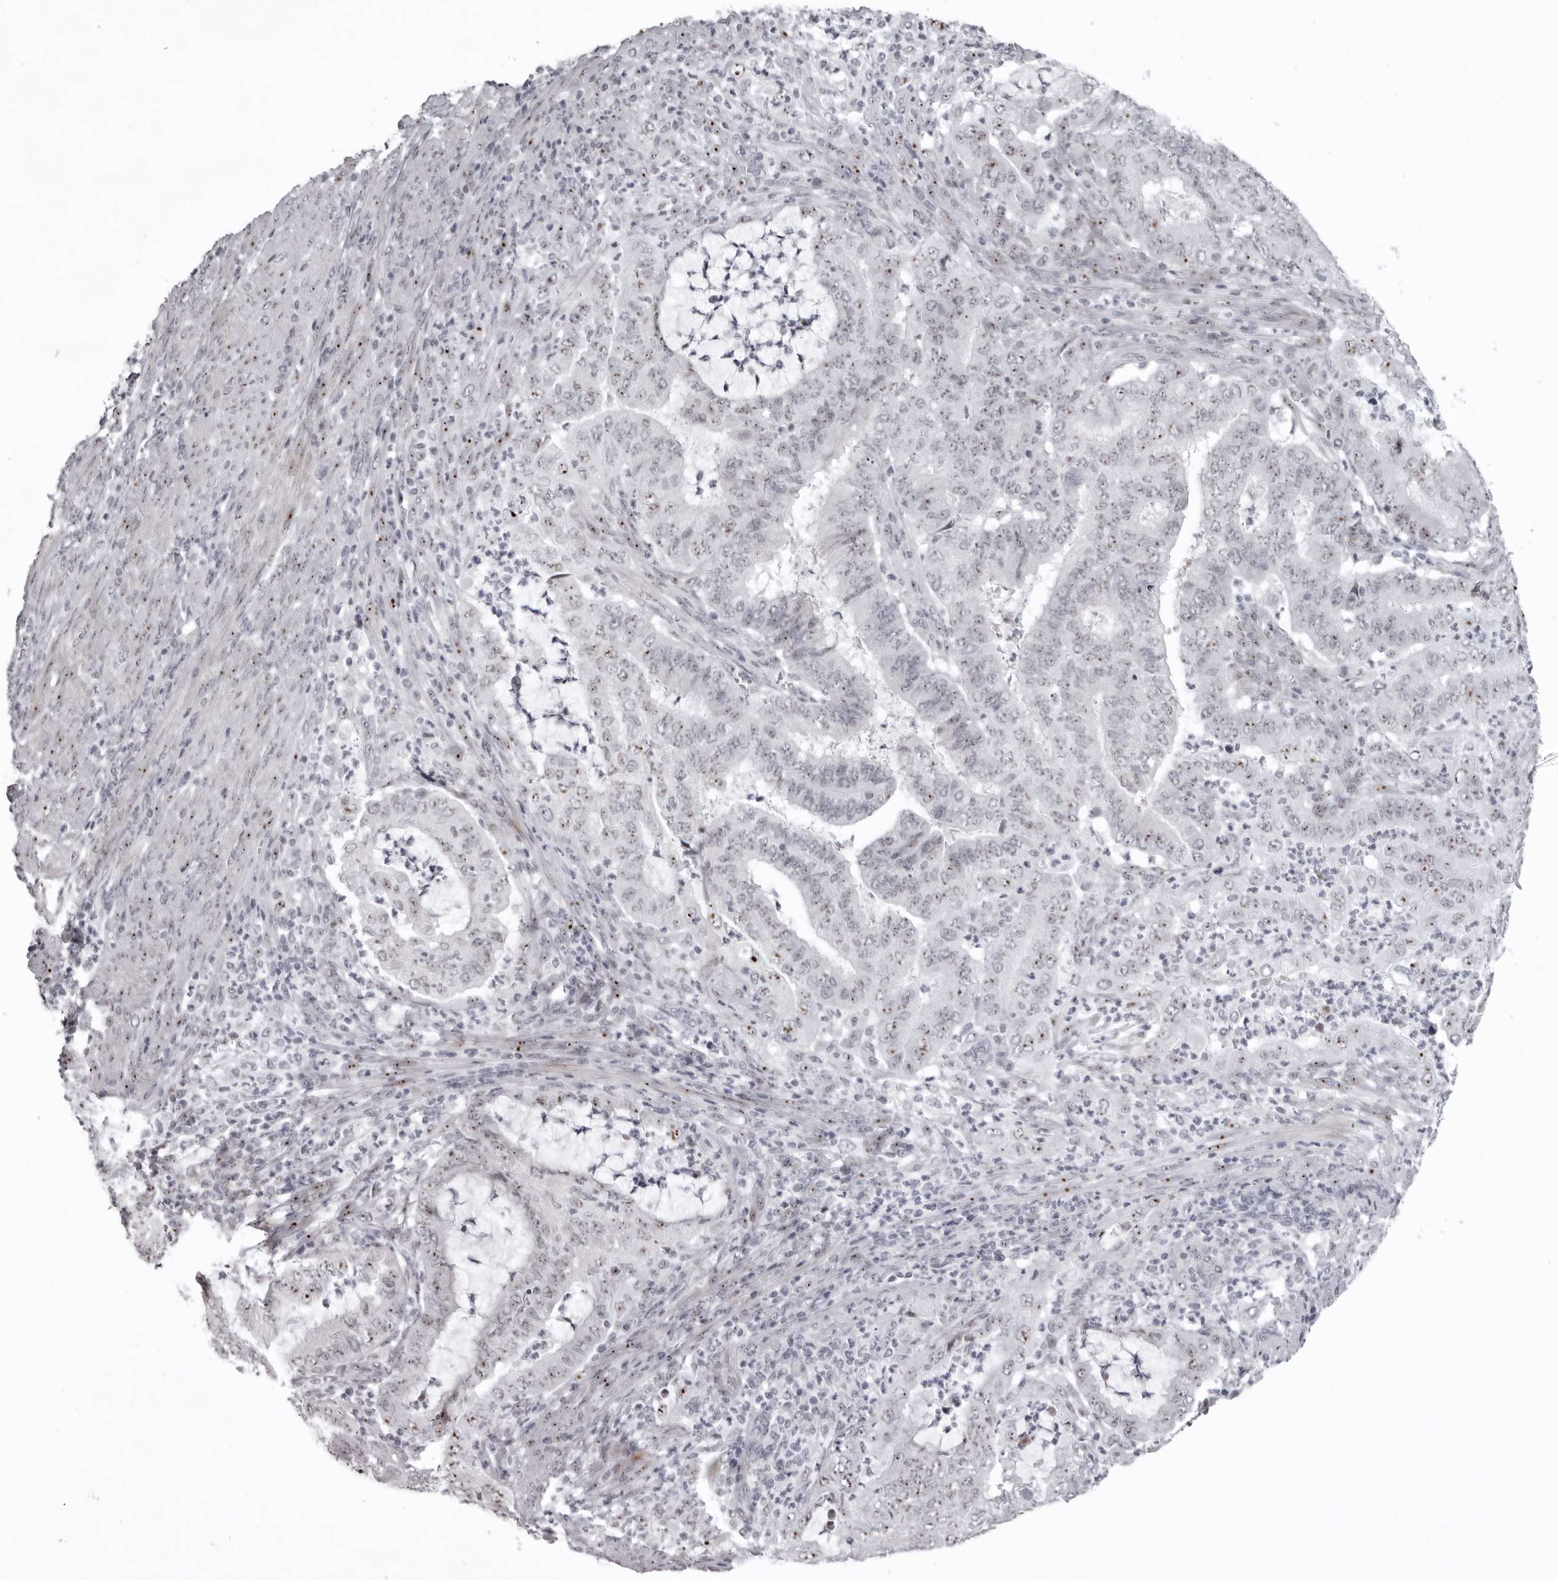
{"staining": {"intensity": "moderate", "quantity": "25%-75%", "location": "nuclear"}, "tissue": "endometrial cancer", "cell_type": "Tumor cells", "image_type": "cancer", "snomed": [{"axis": "morphology", "description": "Adenocarcinoma, NOS"}, {"axis": "topography", "description": "Endometrium"}], "caption": "Human endometrial cancer (adenocarcinoma) stained for a protein (brown) displays moderate nuclear positive staining in approximately 25%-75% of tumor cells.", "gene": "HELZ", "patient": {"sex": "female", "age": 51}}